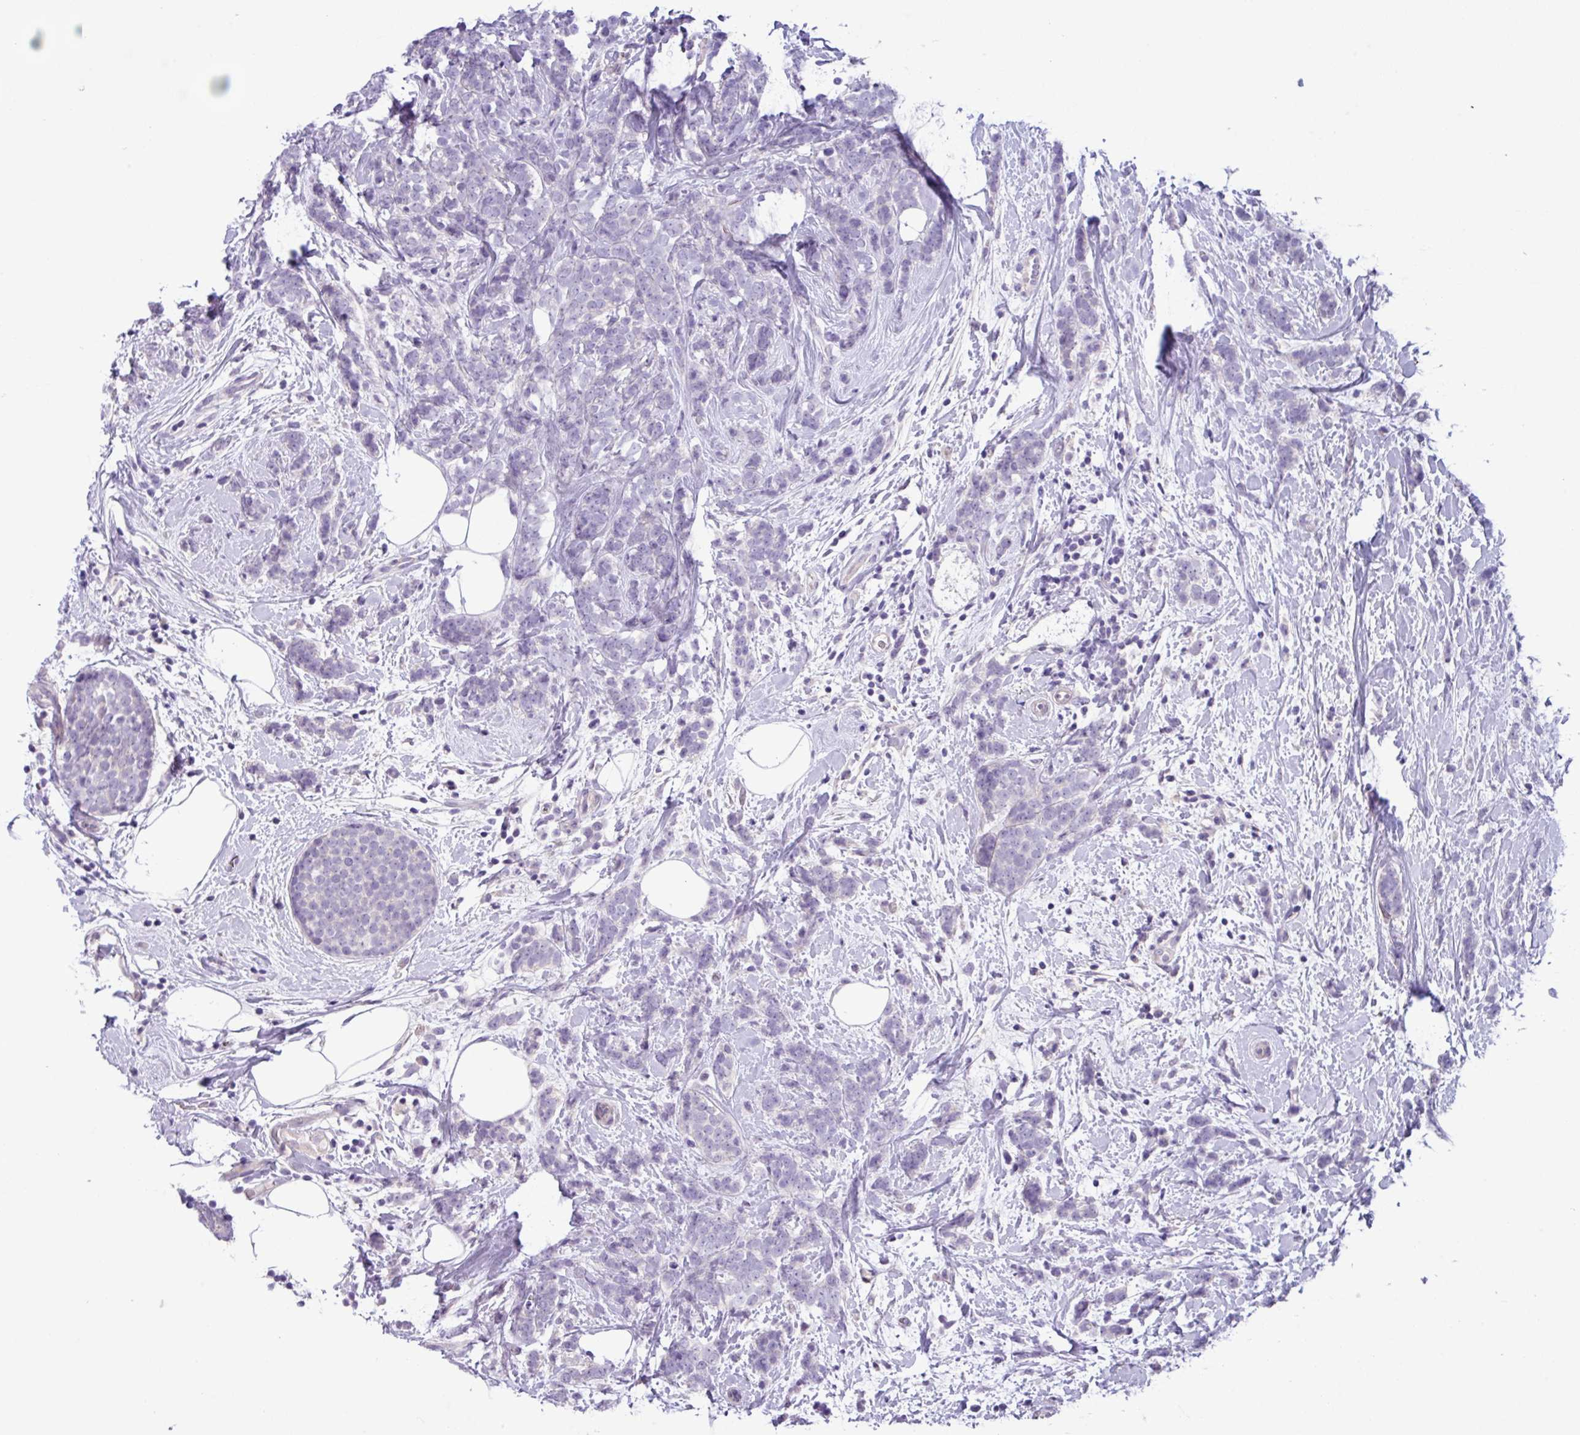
{"staining": {"intensity": "negative", "quantity": "none", "location": "none"}, "tissue": "breast cancer", "cell_type": "Tumor cells", "image_type": "cancer", "snomed": [{"axis": "morphology", "description": "Lobular carcinoma"}, {"axis": "topography", "description": "Breast"}], "caption": "A high-resolution image shows immunohistochemistry staining of breast cancer (lobular carcinoma), which exhibits no significant staining in tumor cells.", "gene": "PNLDC1", "patient": {"sex": "female", "age": 58}}